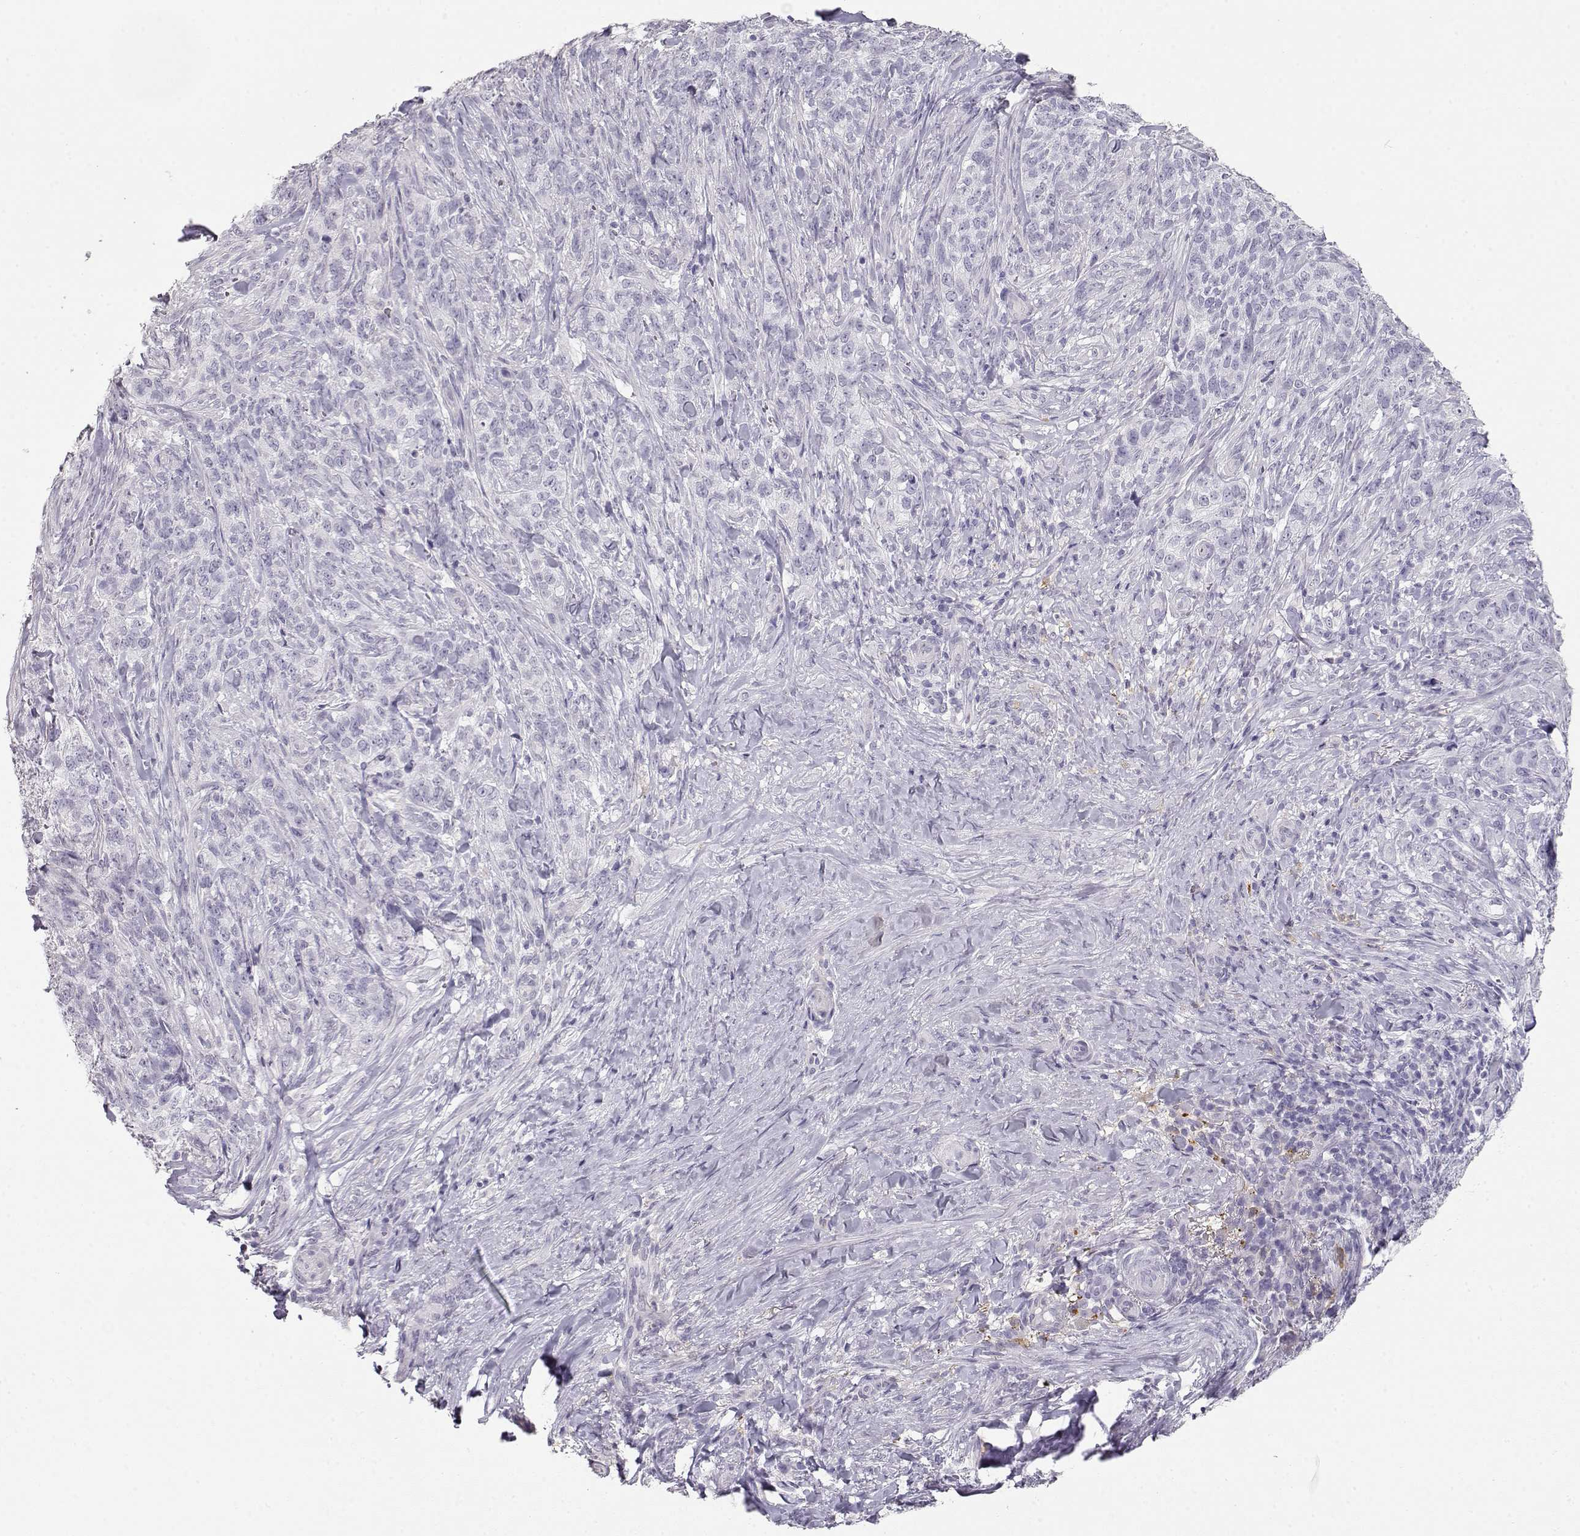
{"staining": {"intensity": "negative", "quantity": "none", "location": "none"}, "tissue": "skin cancer", "cell_type": "Tumor cells", "image_type": "cancer", "snomed": [{"axis": "morphology", "description": "Basal cell carcinoma"}, {"axis": "topography", "description": "Skin"}], "caption": "A high-resolution image shows immunohistochemistry staining of basal cell carcinoma (skin), which displays no significant staining in tumor cells.", "gene": "NUTM1", "patient": {"sex": "female", "age": 69}}